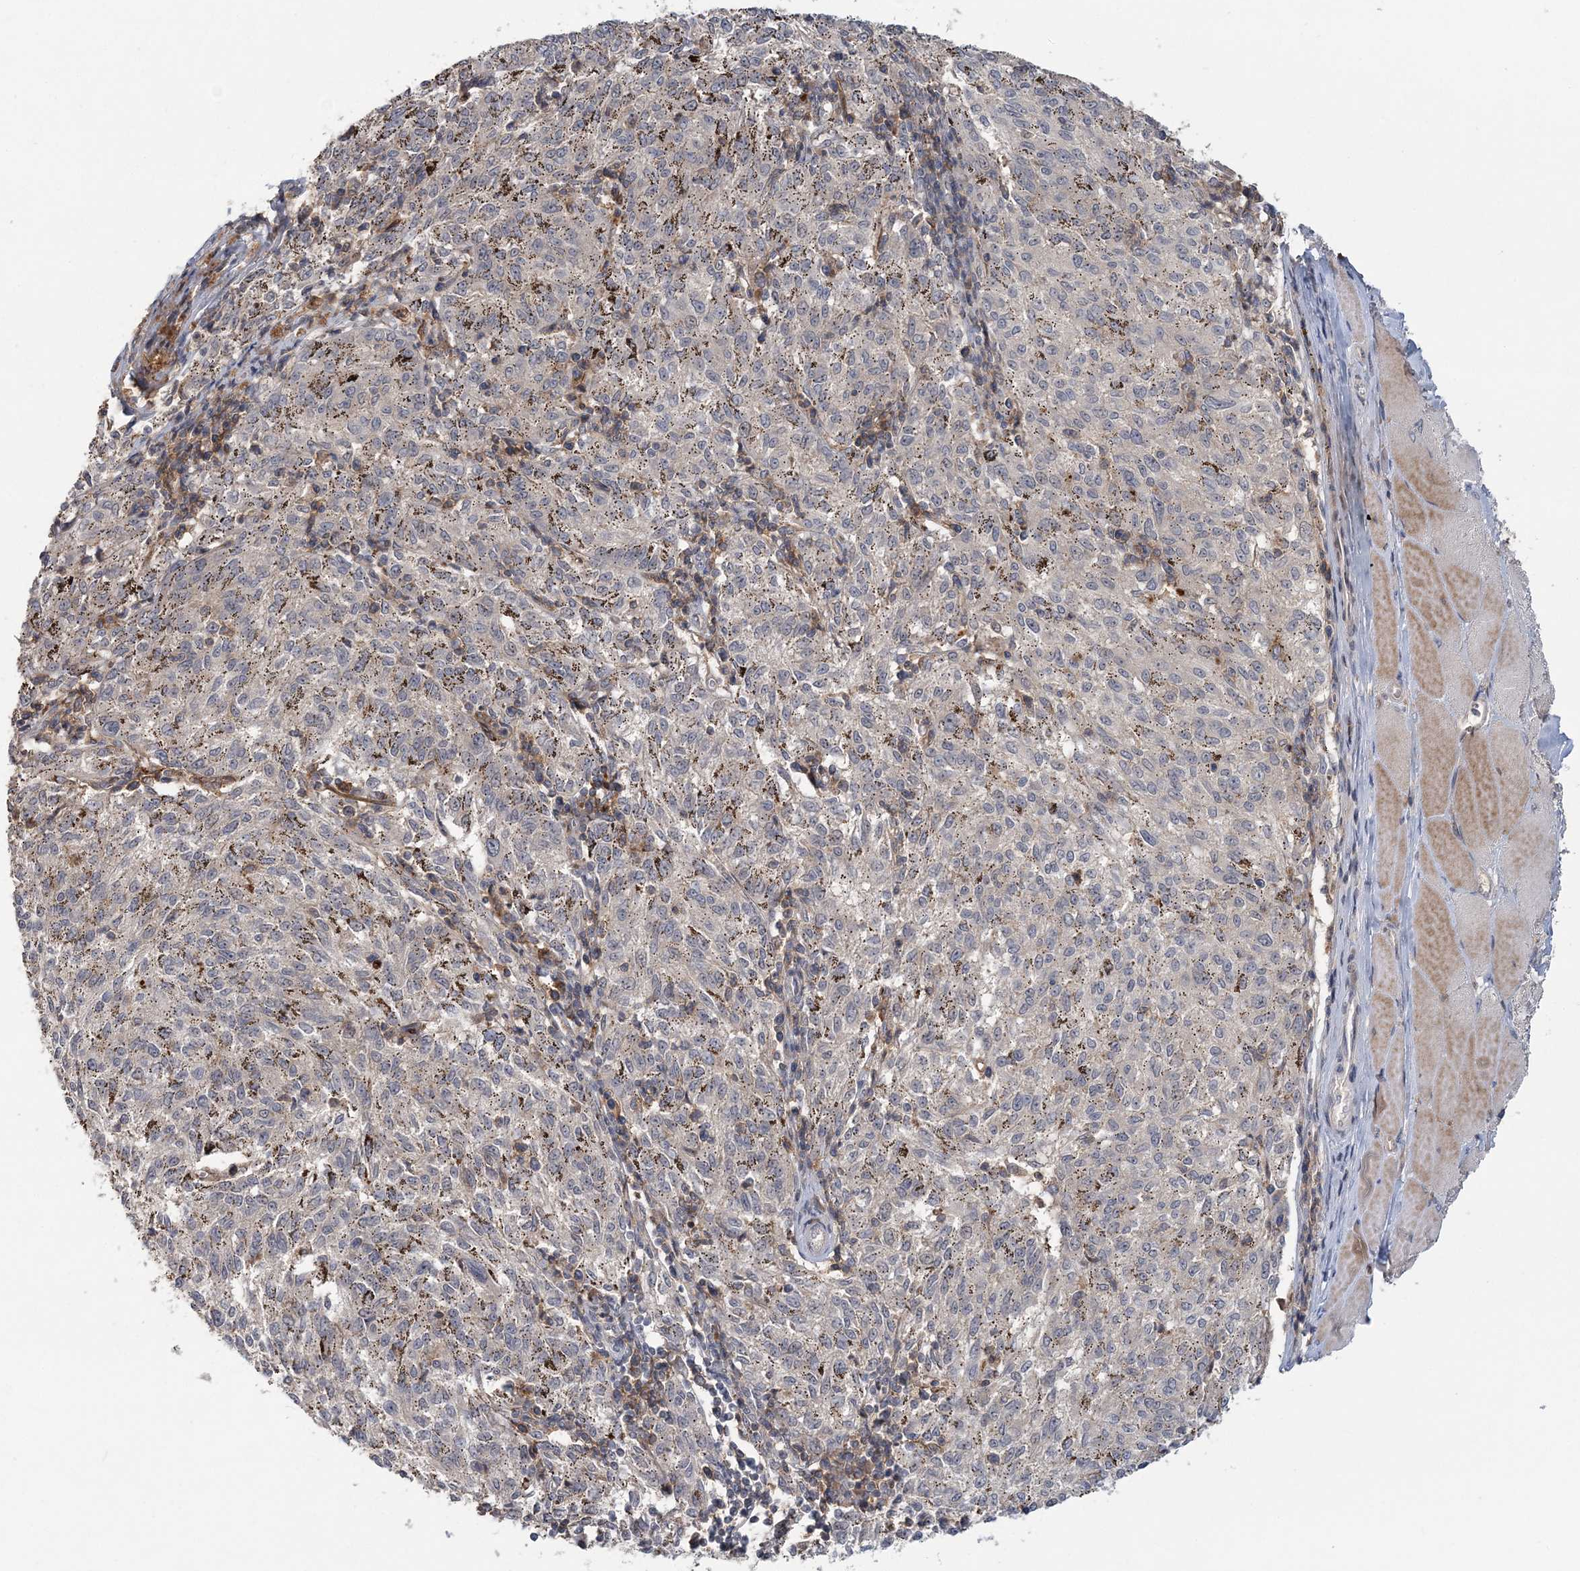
{"staining": {"intensity": "negative", "quantity": "none", "location": "none"}, "tissue": "melanoma", "cell_type": "Tumor cells", "image_type": "cancer", "snomed": [{"axis": "morphology", "description": "Malignant melanoma, NOS"}, {"axis": "topography", "description": "Skin"}], "caption": "Protein analysis of malignant melanoma demonstrates no significant staining in tumor cells. (Brightfield microscopy of DAB IHC at high magnification).", "gene": "RNF25", "patient": {"sex": "female", "age": 72}}